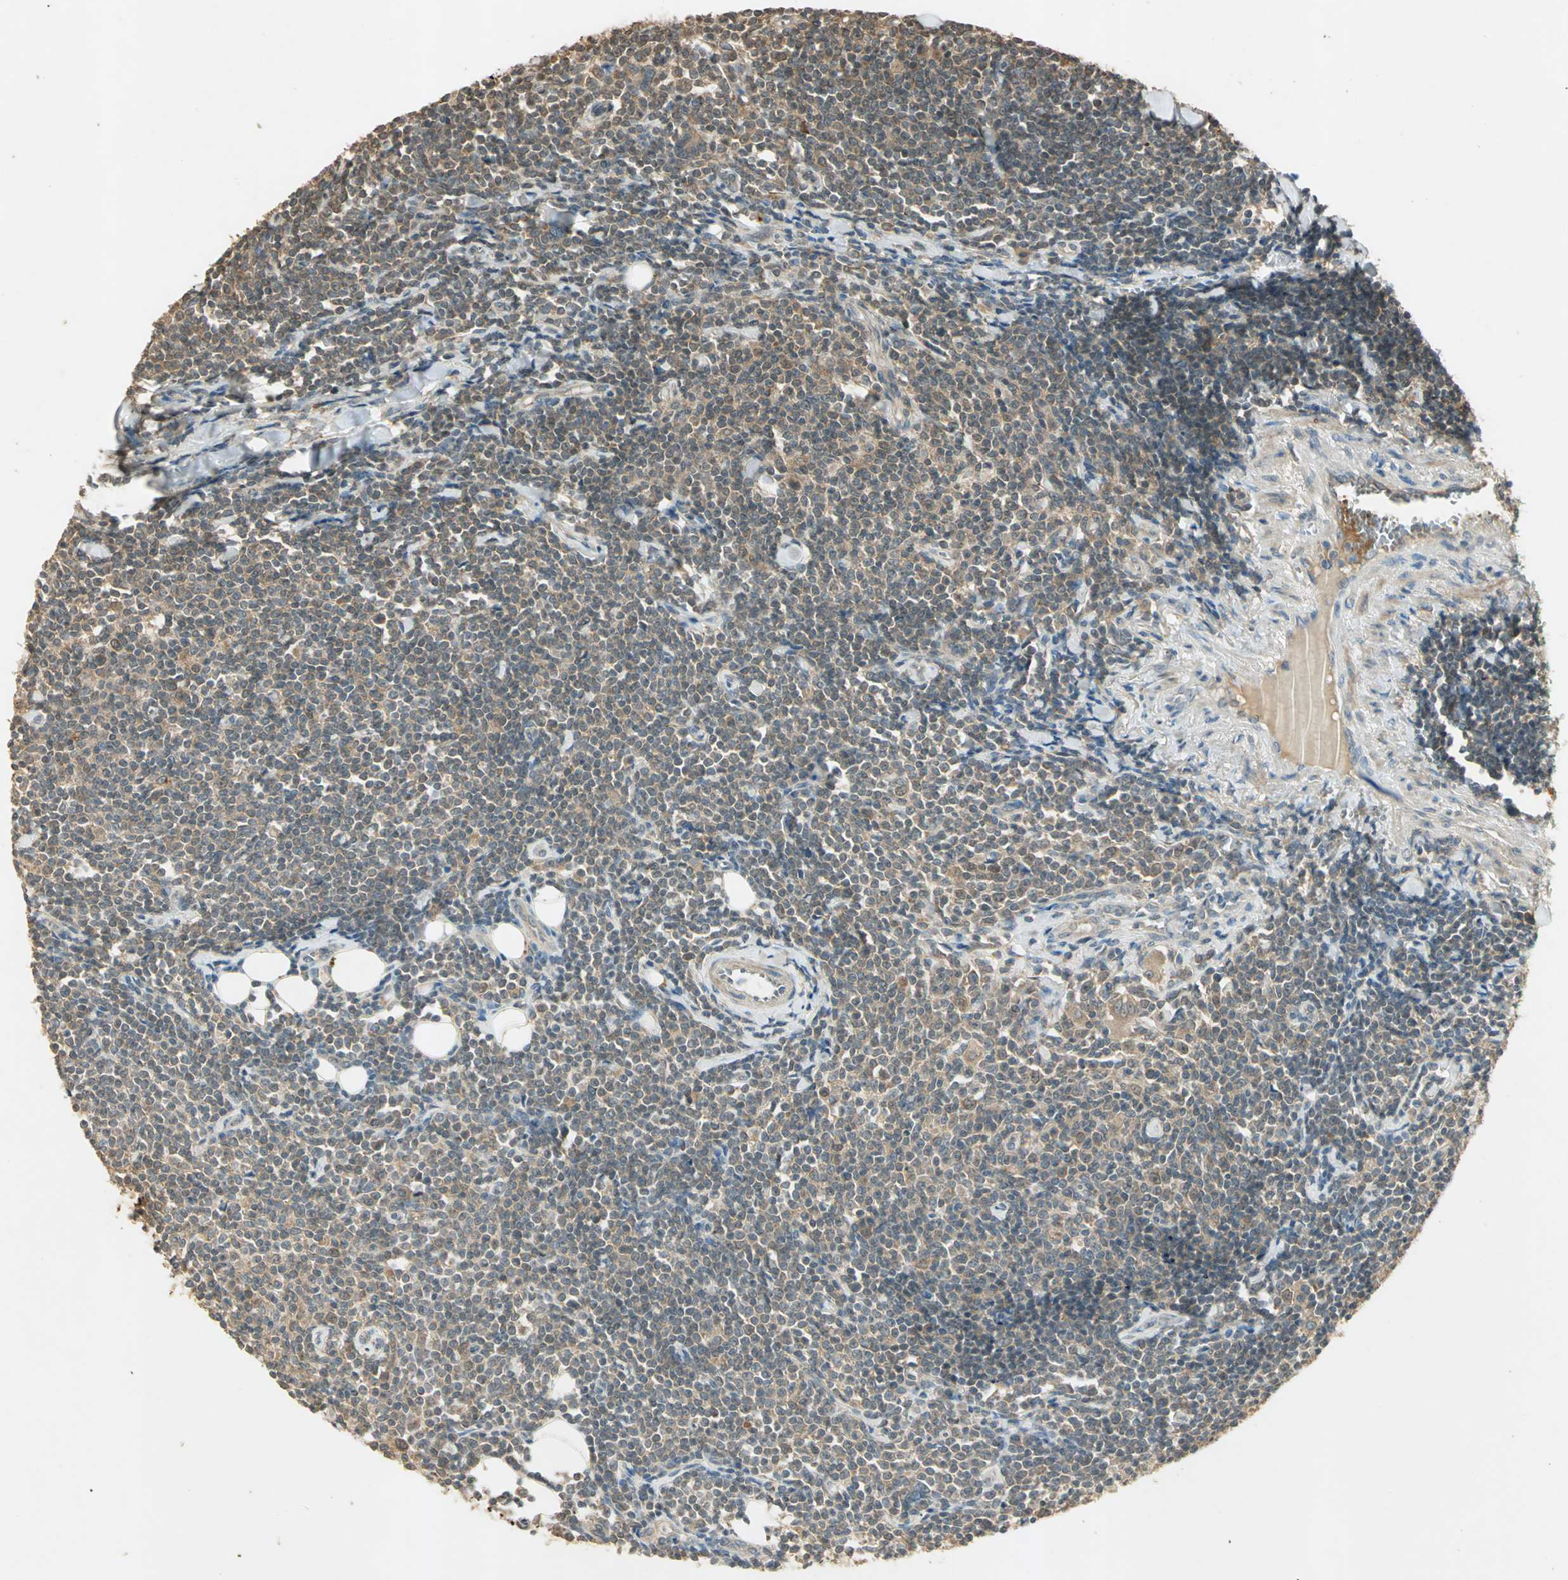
{"staining": {"intensity": "weak", "quantity": ">75%", "location": "cytoplasmic/membranous"}, "tissue": "lymphoma", "cell_type": "Tumor cells", "image_type": "cancer", "snomed": [{"axis": "morphology", "description": "Malignant lymphoma, non-Hodgkin's type, Low grade"}, {"axis": "topography", "description": "Soft tissue"}], "caption": "Lymphoma was stained to show a protein in brown. There is low levels of weak cytoplasmic/membranous expression in about >75% of tumor cells.", "gene": "KEAP1", "patient": {"sex": "male", "age": 92}}